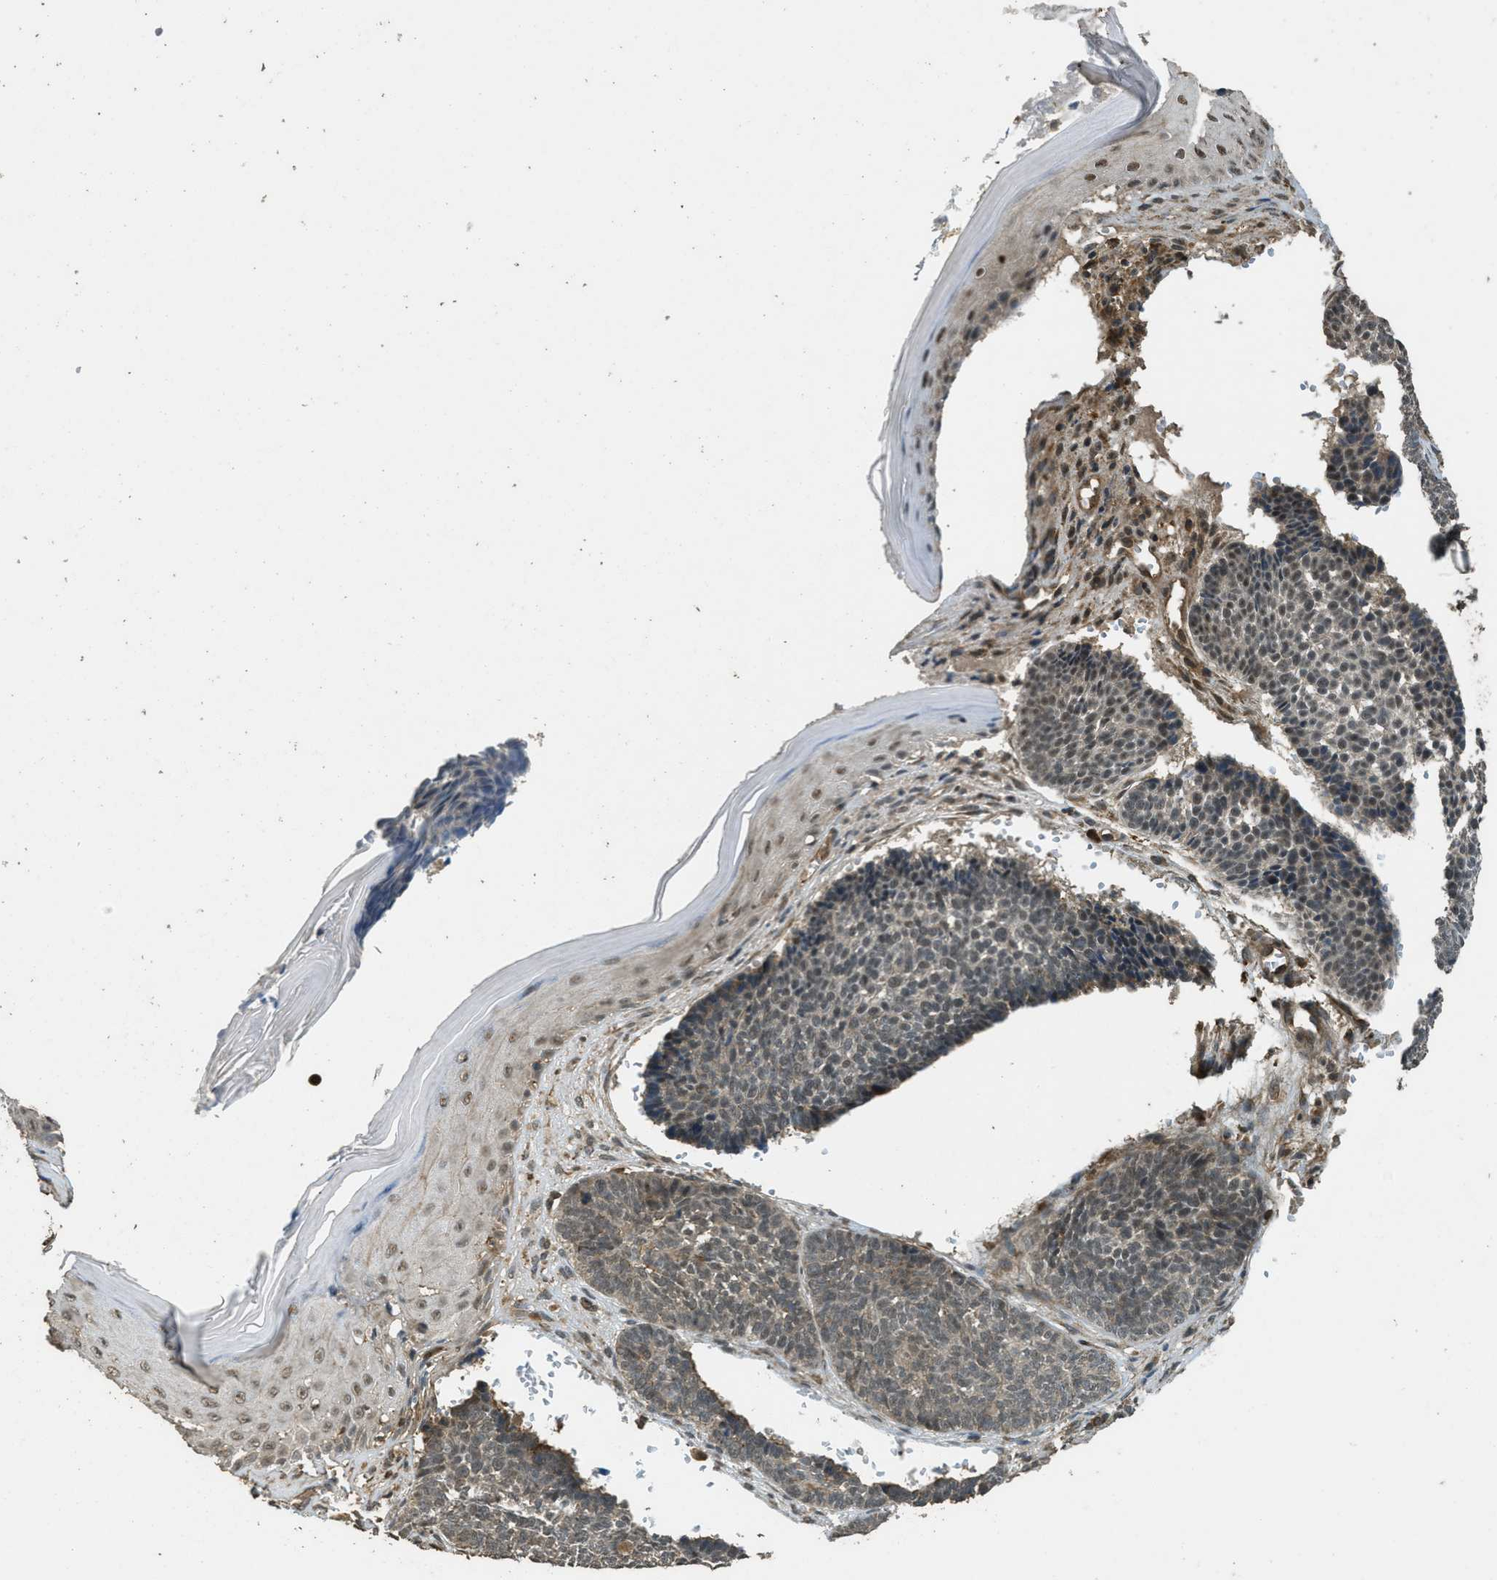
{"staining": {"intensity": "weak", "quantity": "25%-75%", "location": "cytoplasmic/membranous,nuclear"}, "tissue": "skin cancer", "cell_type": "Tumor cells", "image_type": "cancer", "snomed": [{"axis": "morphology", "description": "Basal cell carcinoma"}, {"axis": "topography", "description": "Skin"}], "caption": "Brown immunohistochemical staining in skin cancer (basal cell carcinoma) exhibits weak cytoplasmic/membranous and nuclear expression in about 25%-75% of tumor cells.", "gene": "PPP6R3", "patient": {"sex": "male", "age": 84}}